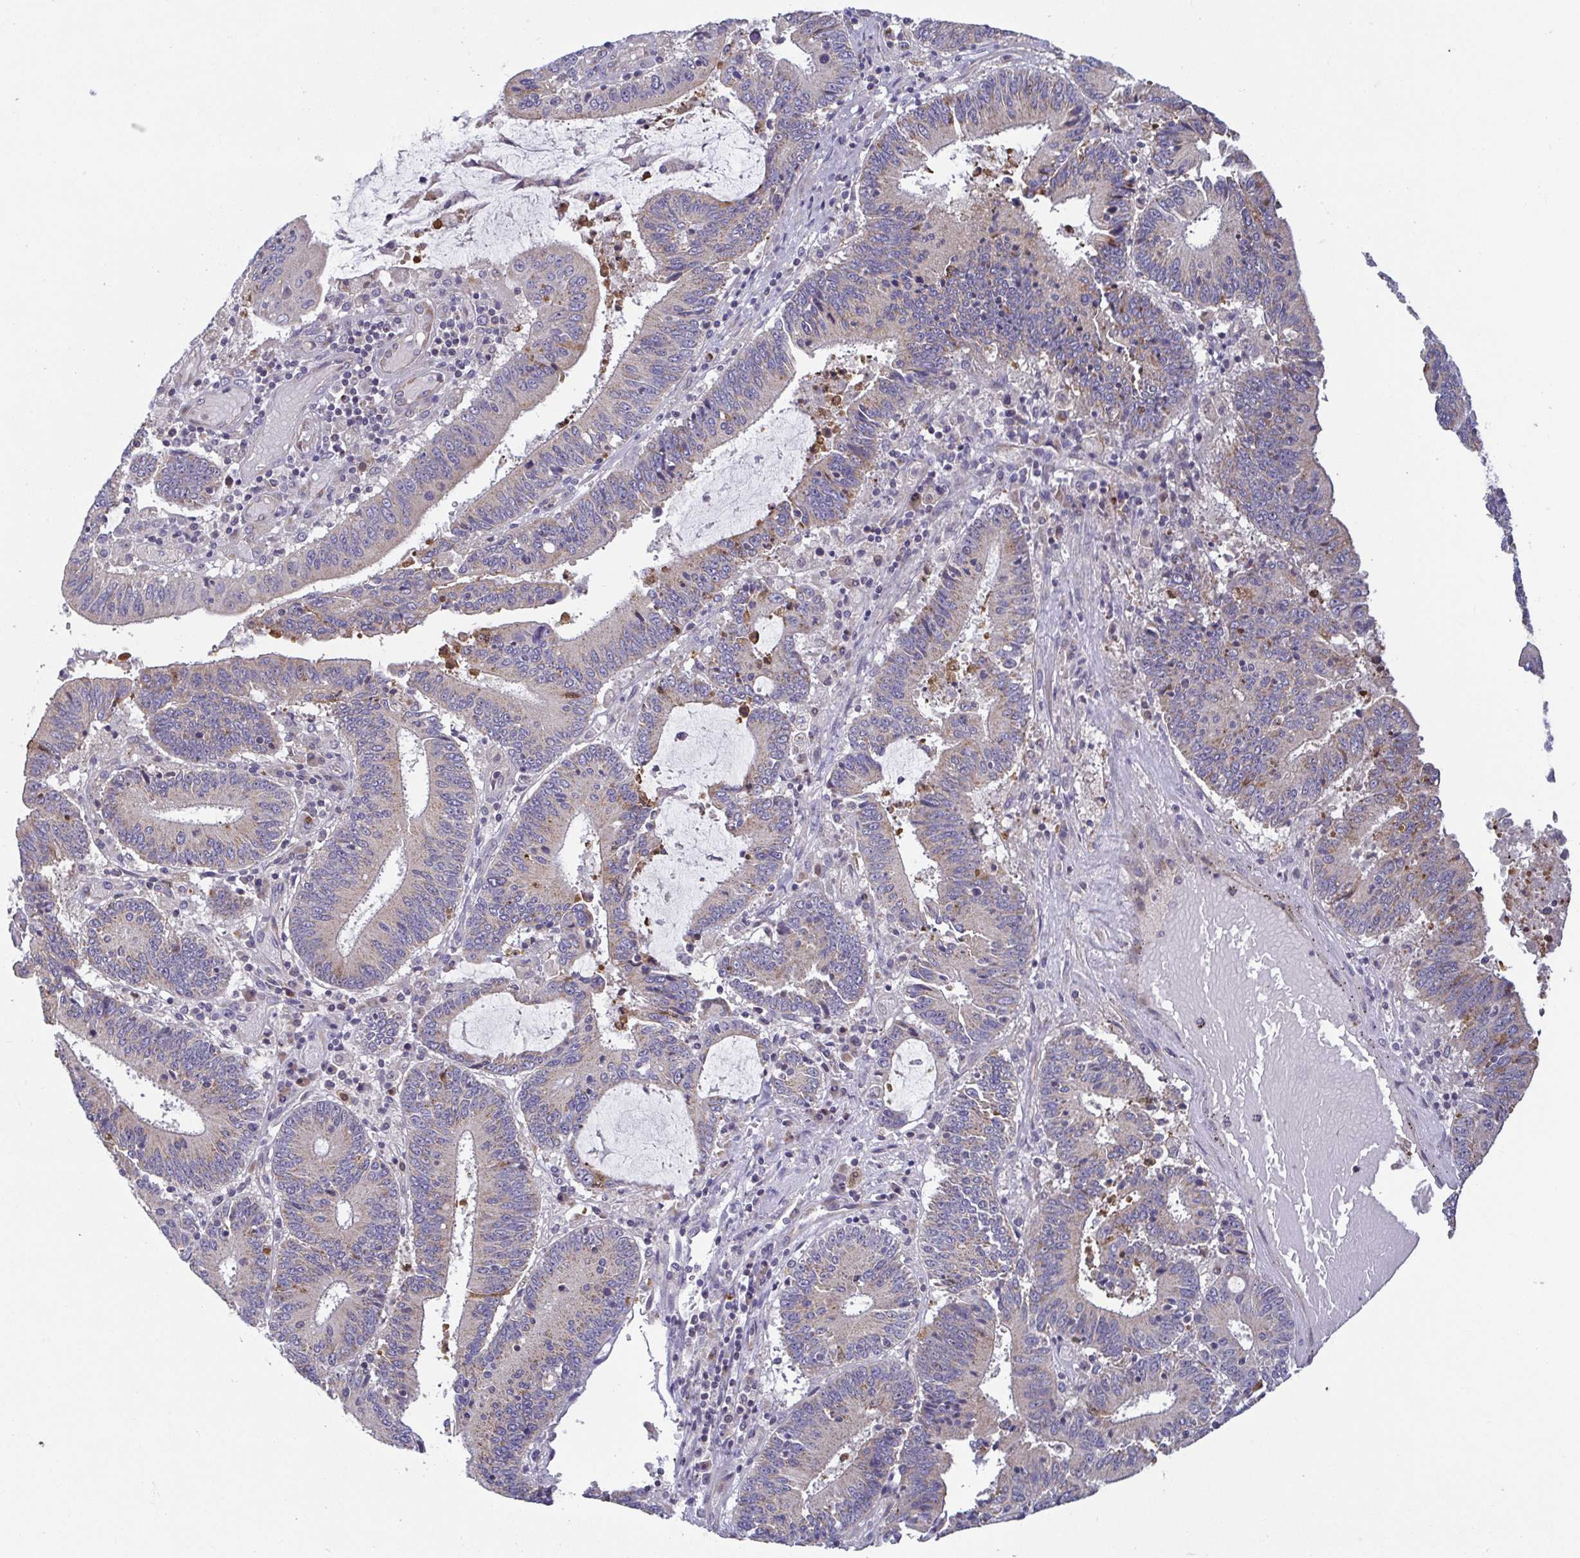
{"staining": {"intensity": "weak", "quantity": "<25%", "location": "cytoplasmic/membranous"}, "tissue": "stomach cancer", "cell_type": "Tumor cells", "image_type": "cancer", "snomed": [{"axis": "morphology", "description": "Adenocarcinoma, NOS"}, {"axis": "topography", "description": "Stomach, upper"}], "caption": "Immunohistochemical staining of human stomach cancer shows no significant staining in tumor cells. (DAB immunohistochemistry (IHC) with hematoxylin counter stain).", "gene": "OSBPL7", "patient": {"sex": "male", "age": 68}}